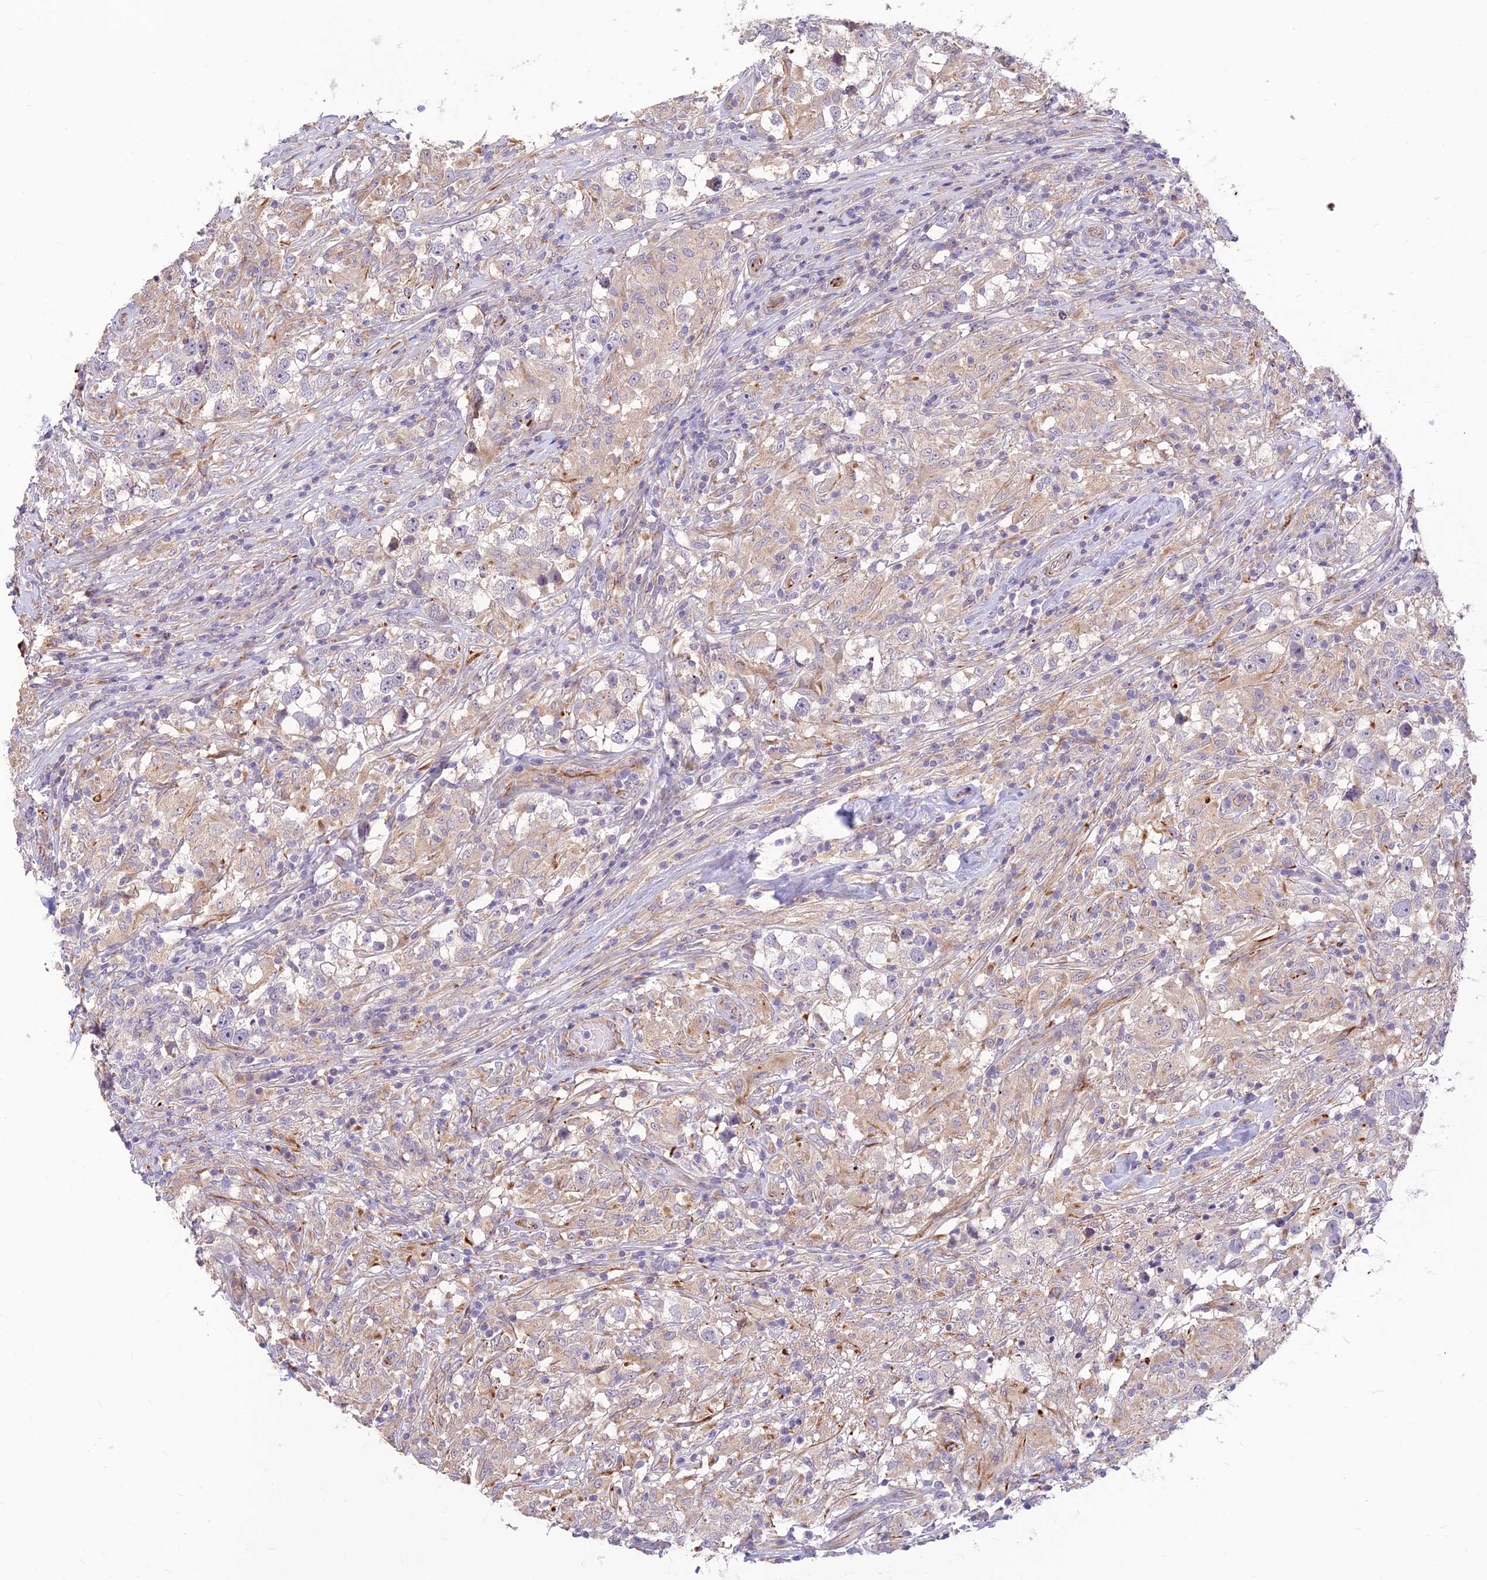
{"staining": {"intensity": "negative", "quantity": "none", "location": "none"}, "tissue": "testis cancer", "cell_type": "Tumor cells", "image_type": "cancer", "snomed": [{"axis": "morphology", "description": "Seminoma, NOS"}, {"axis": "topography", "description": "Testis"}], "caption": "Immunohistochemical staining of human testis seminoma displays no significant expression in tumor cells.", "gene": "ST8SIA5", "patient": {"sex": "male", "age": 46}}